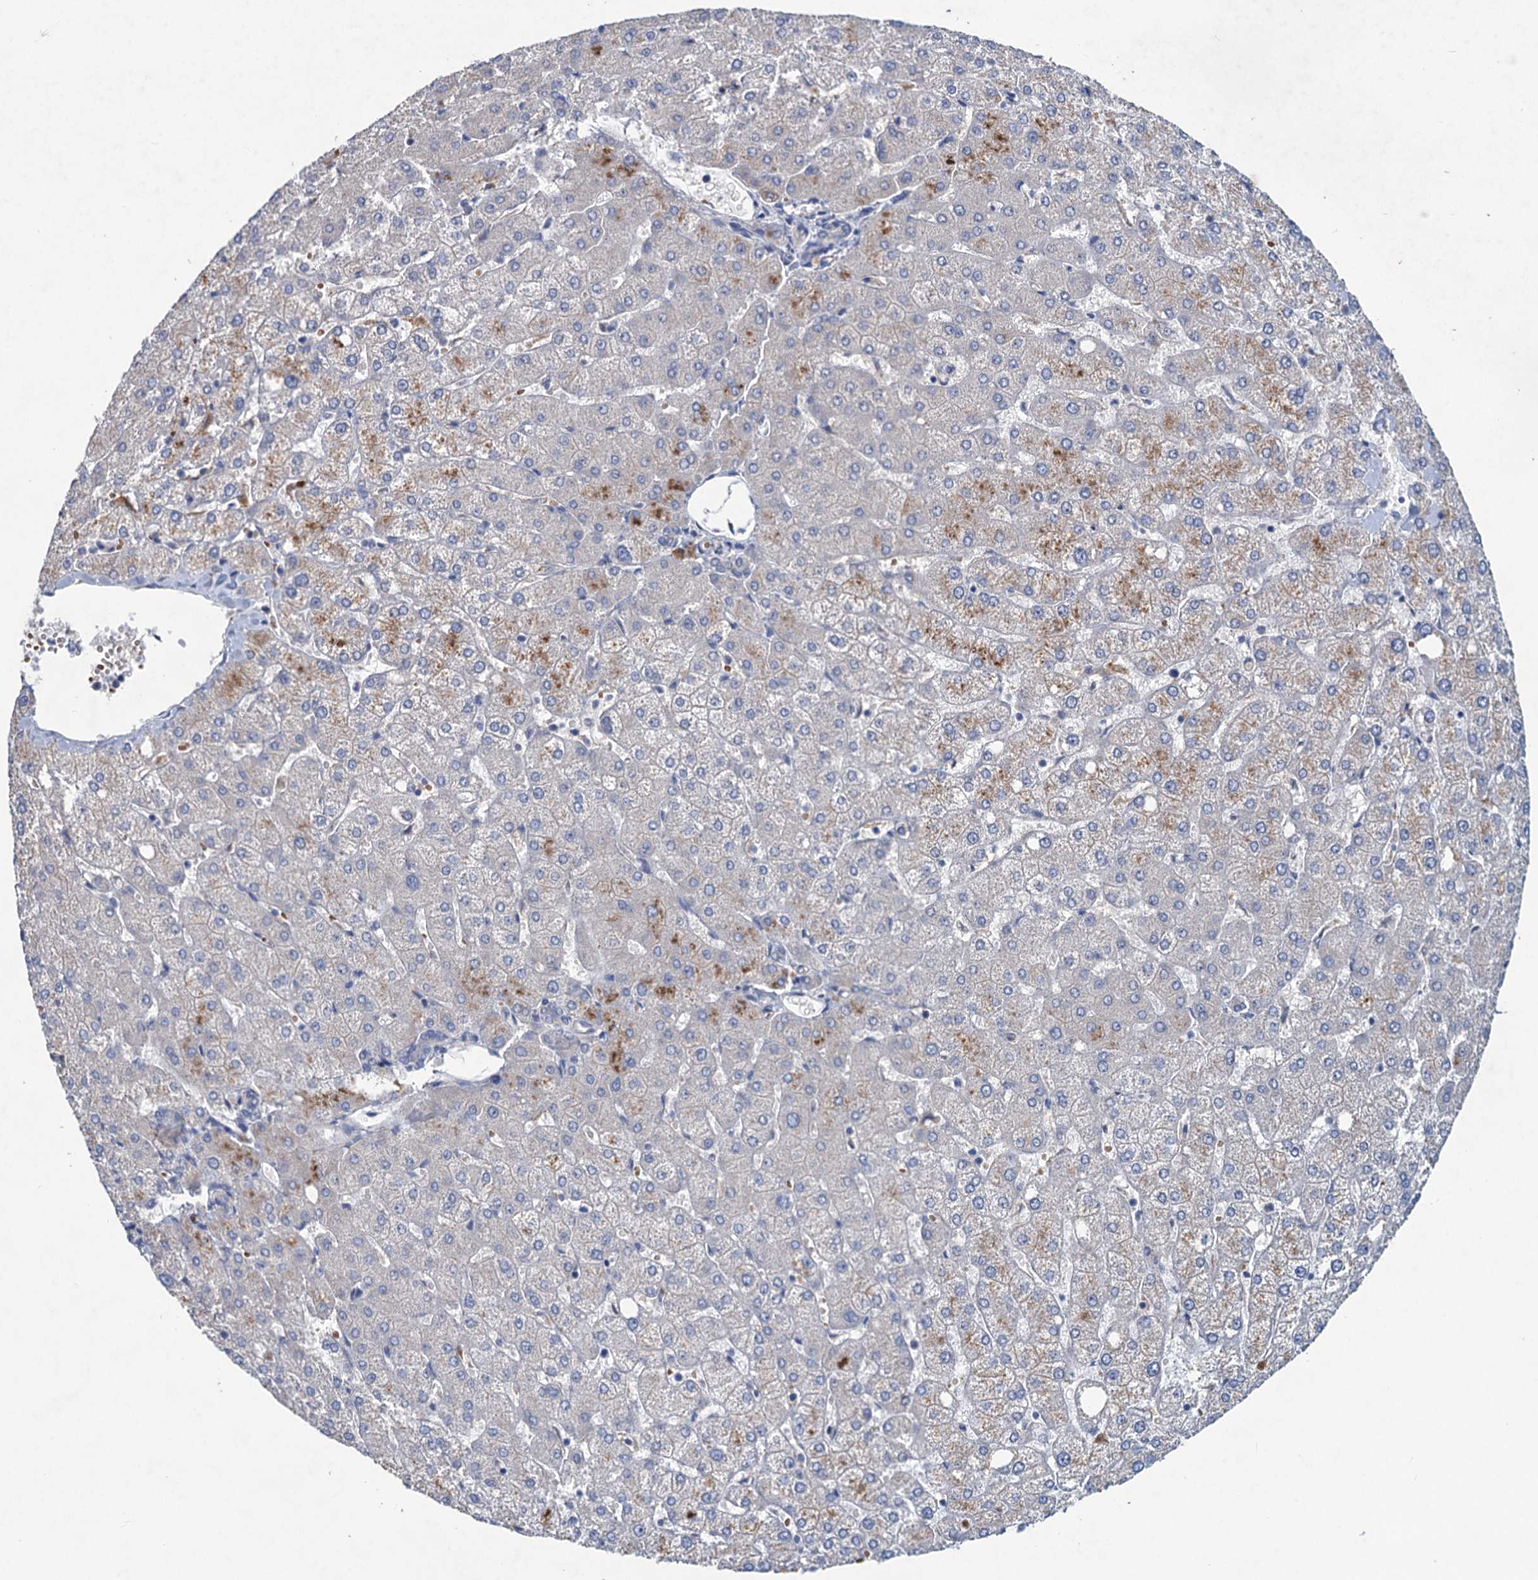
{"staining": {"intensity": "negative", "quantity": "none", "location": "none"}, "tissue": "liver", "cell_type": "Cholangiocytes", "image_type": "normal", "snomed": [{"axis": "morphology", "description": "Normal tissue, NOS"}, {"axis": "topography", "description": "Liver"}], "caption": "IHC photomicrograph of benign liver stained for a protein (brown), which displays no staining in cholangiocytes. (DAB immunohistochemistry (IHC) visualized using brightfield microscopy, high magnification).", "gene": "RTKN2", "patient": {"sex": "female", "age": 54}}